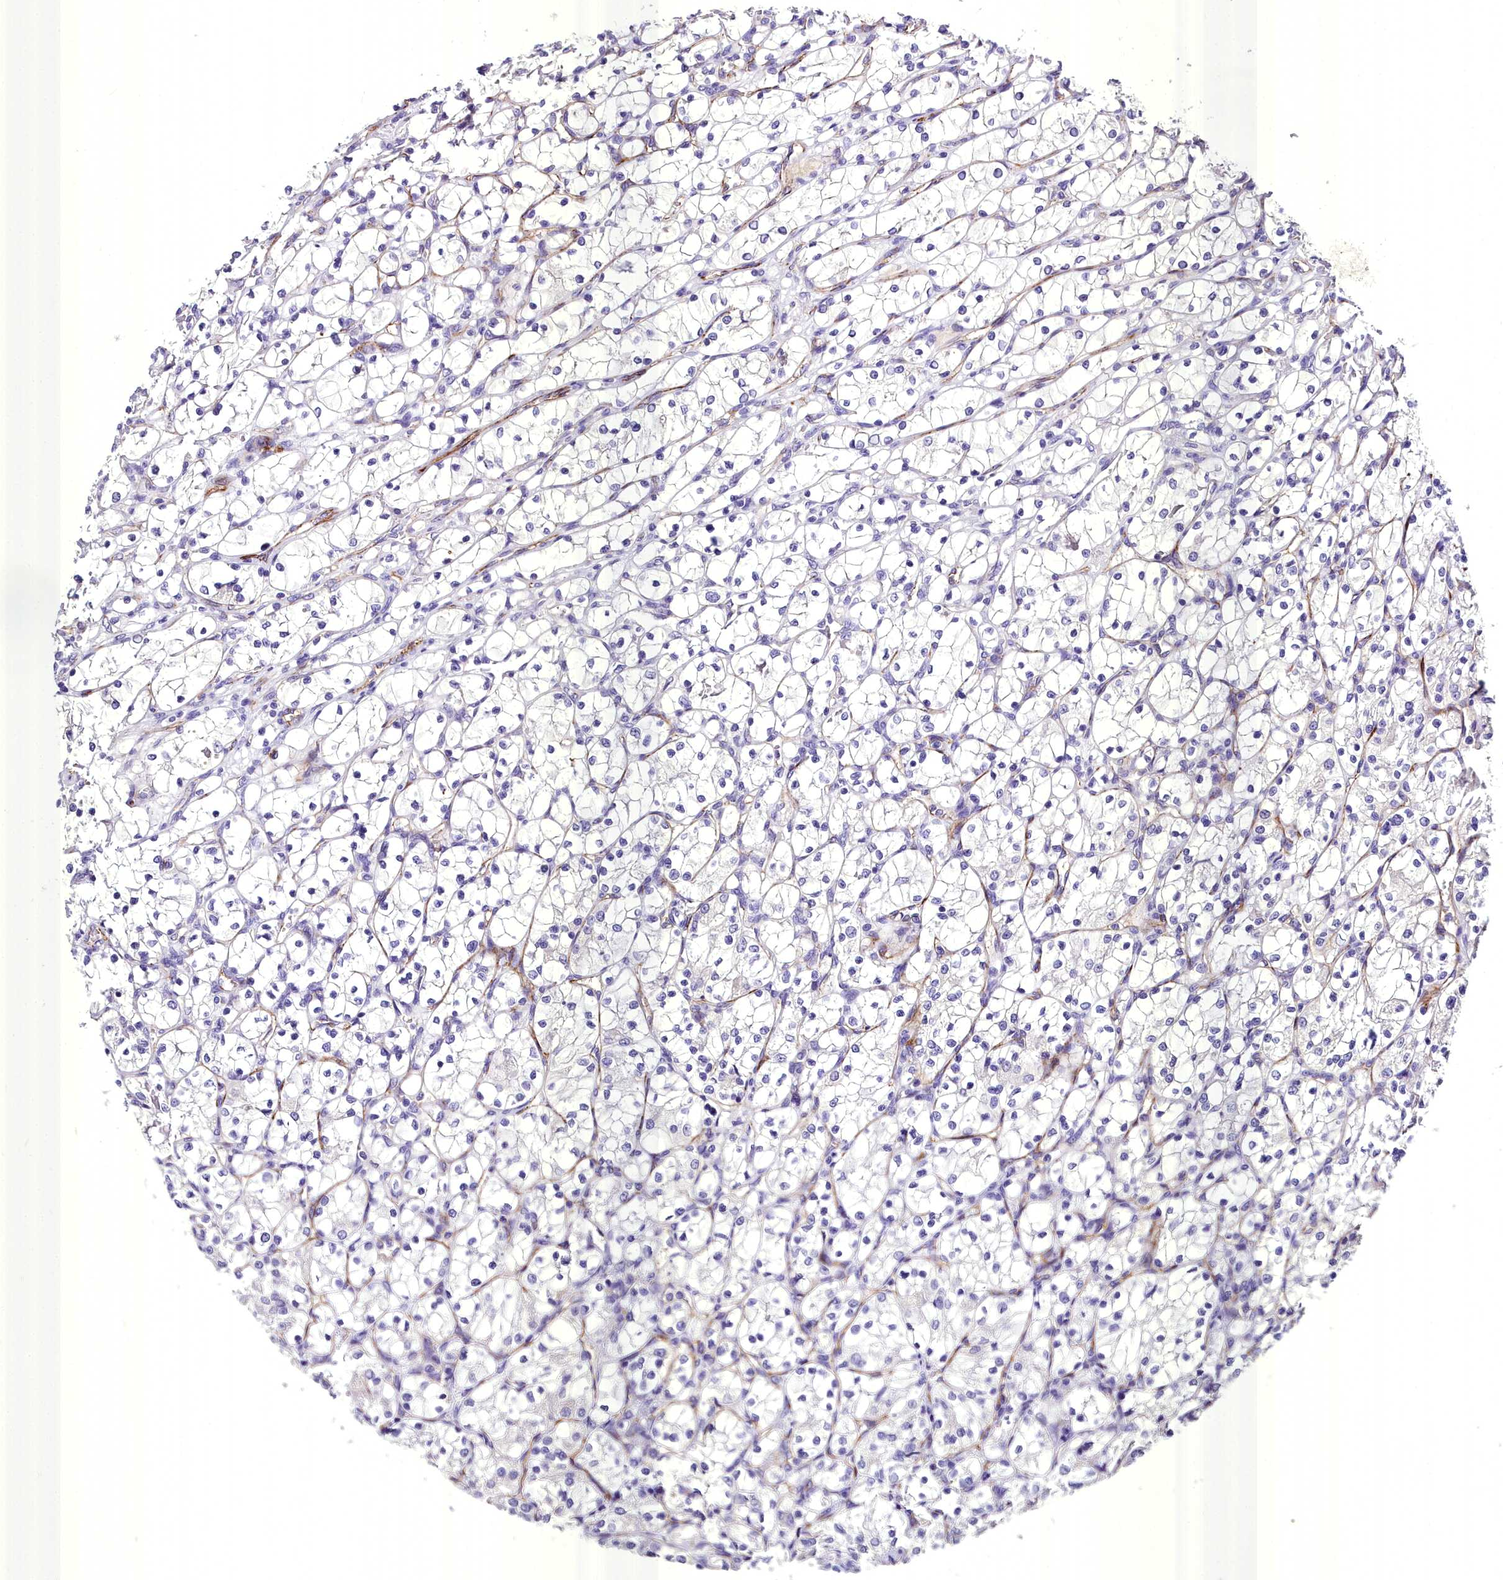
{"staining": {"intensity": "negative", "quantity": "none", "location": "none"}, "tissue": "renal cancer", "cell_type": "Tumor cells", "image_type": "cancer", "snomed": [{"axis": "morphology", "description": "Adenocarcinoma, NOS"}, {"axis": "topography", "description": "Kidney"}], "caption": "There is no significant positivity in tumor cells of renal cancer (adenocarcinoma).", "gene": "MS4A18", "patient": {"sex": "female", "age": 69}}